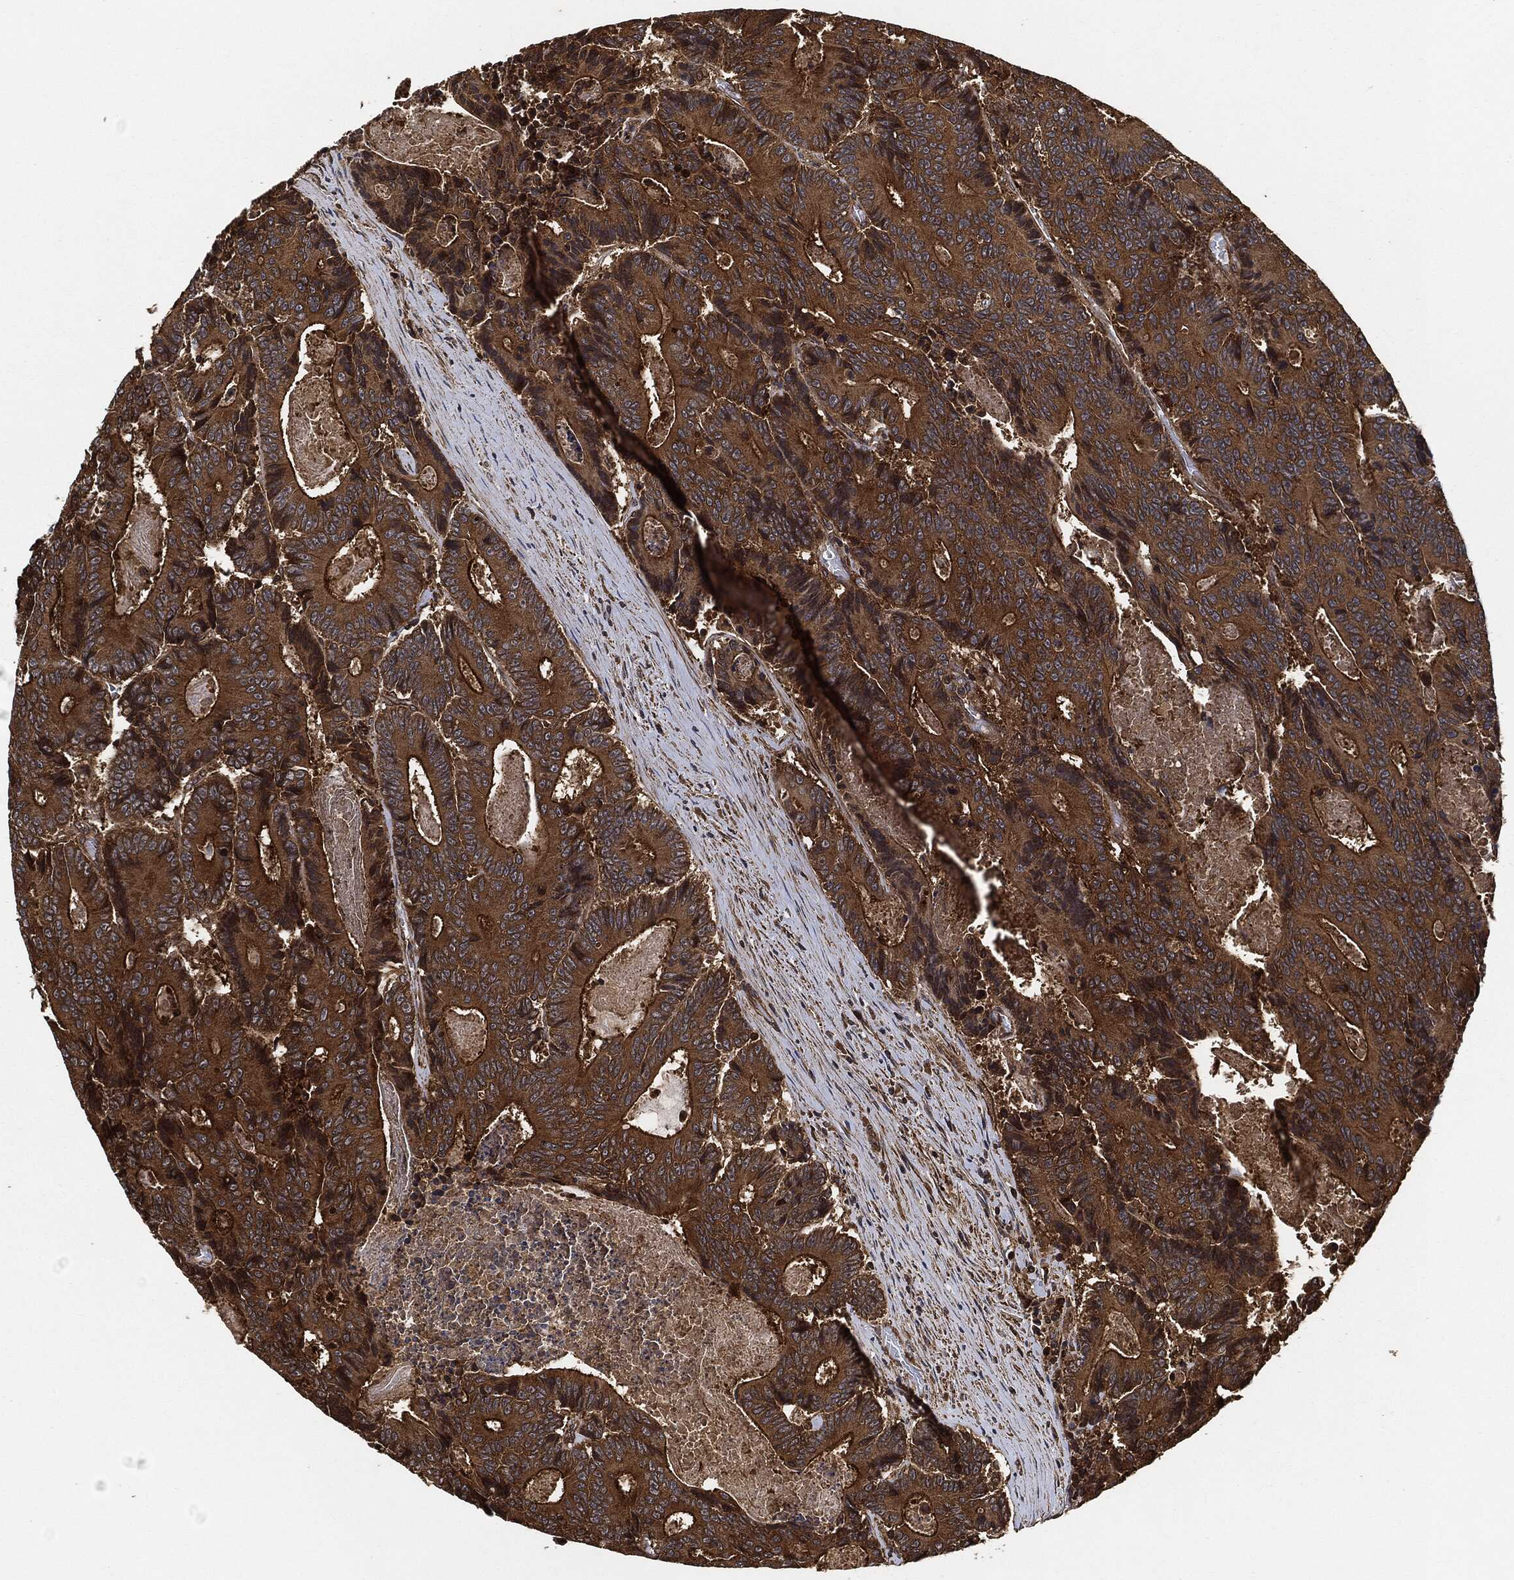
{"staining": {"intensity": "strong", "quantity": ">75%", "location": "cytoplasmic/membranous"}, "tissue": "colorectal cancer", "cell_type": "Tumor cells", "image_type": "cancer", "snomed": [{"axis": "morphology", "description": "Adenocarcinoma, NOS"}, {"axis": "topography", "description": "Colon"}], "caption": "Adenocarcinoma (colorectal) tissue shows strong cytoplasmic/membranous expression in about >75% of tumor cells The staining is performed using DAB brown chromogen to label protein expression. The nuclei are counter-stained blue using hematoxylin.", "gene": "CEP290", "patient": {"sex": "male", "age": 83}}